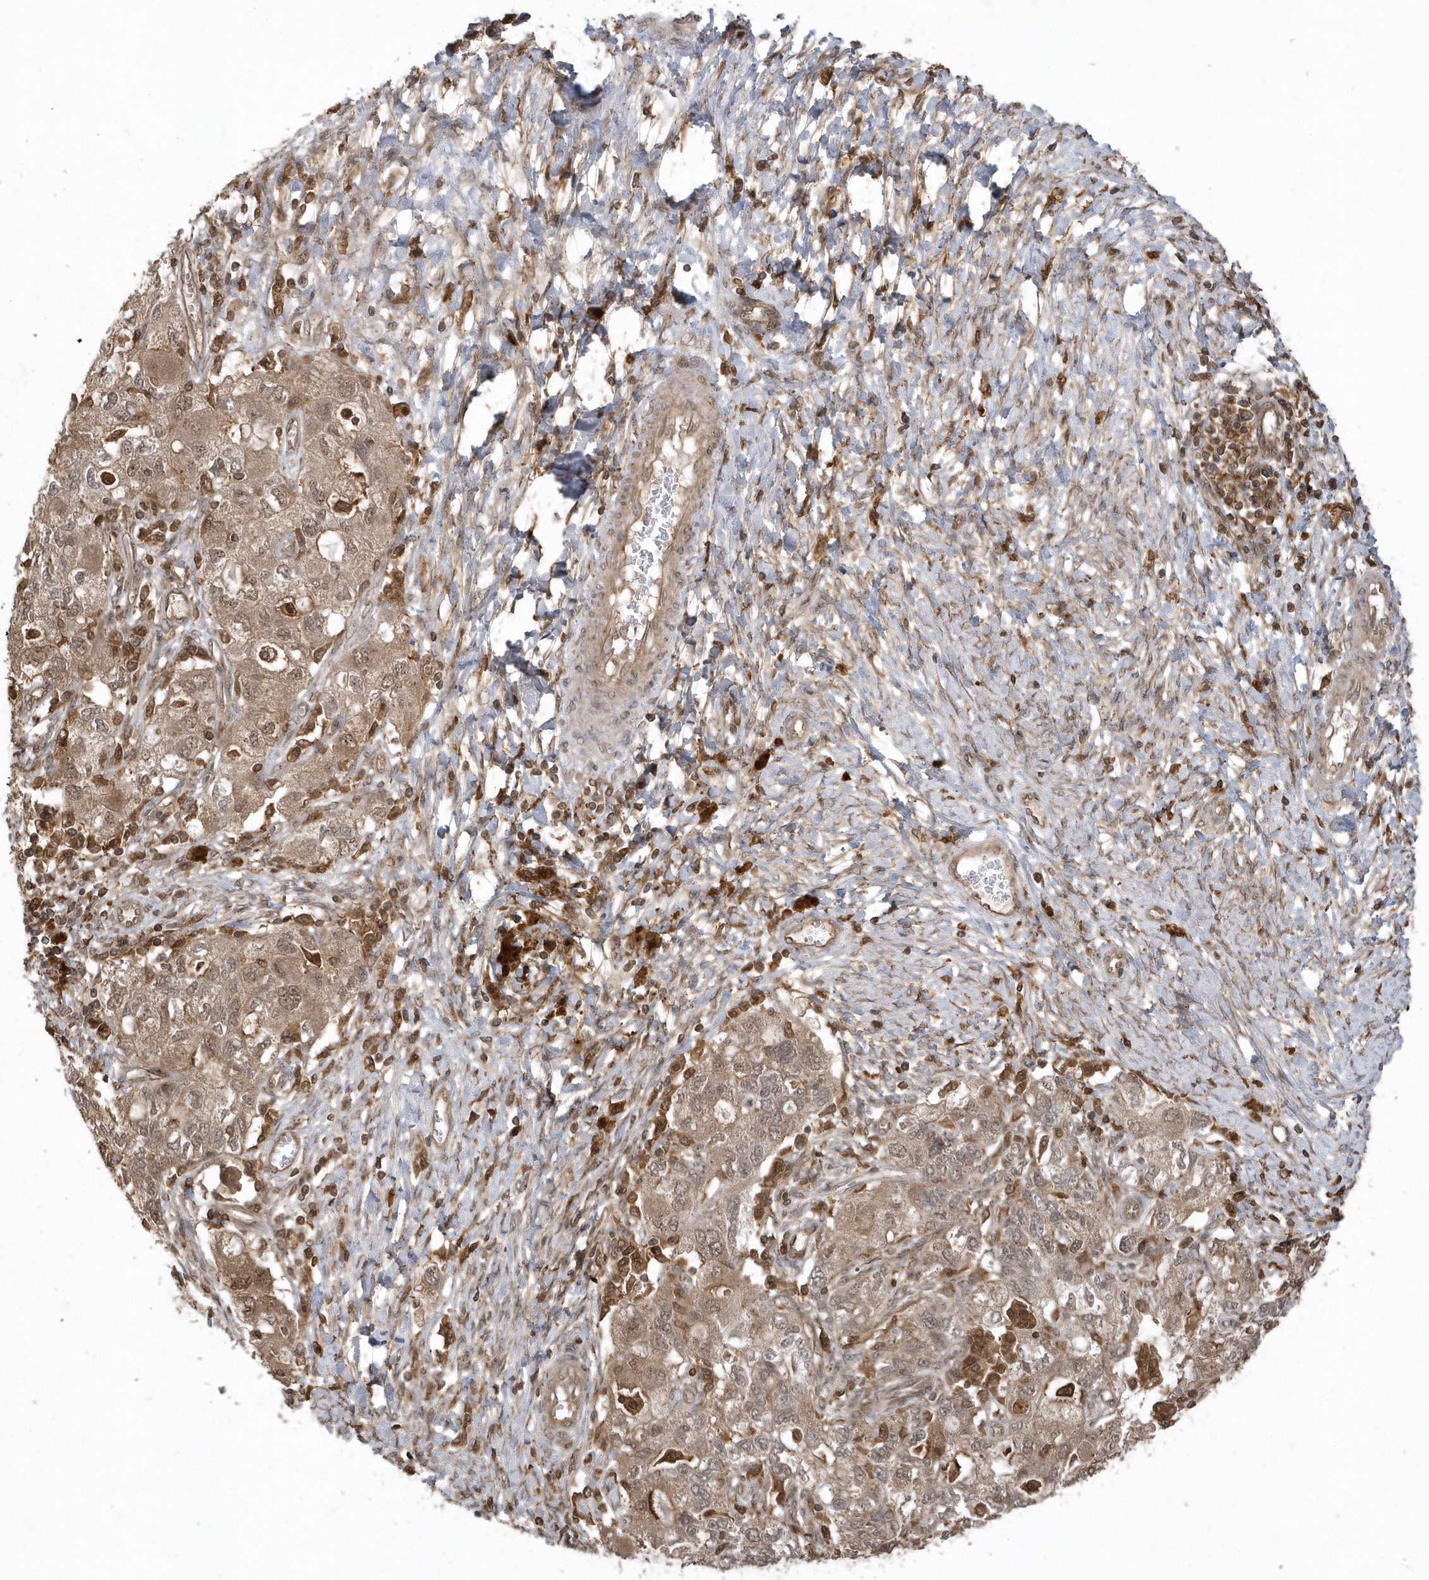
{"staining": {"intensity": "moderate", "quantity": ">75%", "location": "cytoplasmic/membranous,nuclear"}, "tissue": "ovarian cancer", "cell_type": "Tumor cells", "image_type": "cancer", "snomed": [{"axis": "morphology", "description": "Carcinoma, NOS"}, {"axis": "morphology", "description": "Cystadenocarcinoma, serous, NOS"}, {"axis": "topography", "description": "Ovary"}], "caption": "Protein expression analysis of human ovarian cancer (carcinoma) reveals moderate cytoplasmic/membranous and nuclear expression in approximately >75% of tumor cells.", "gene": "LACC1", "patient": {"sex": "female", "age": 69}}